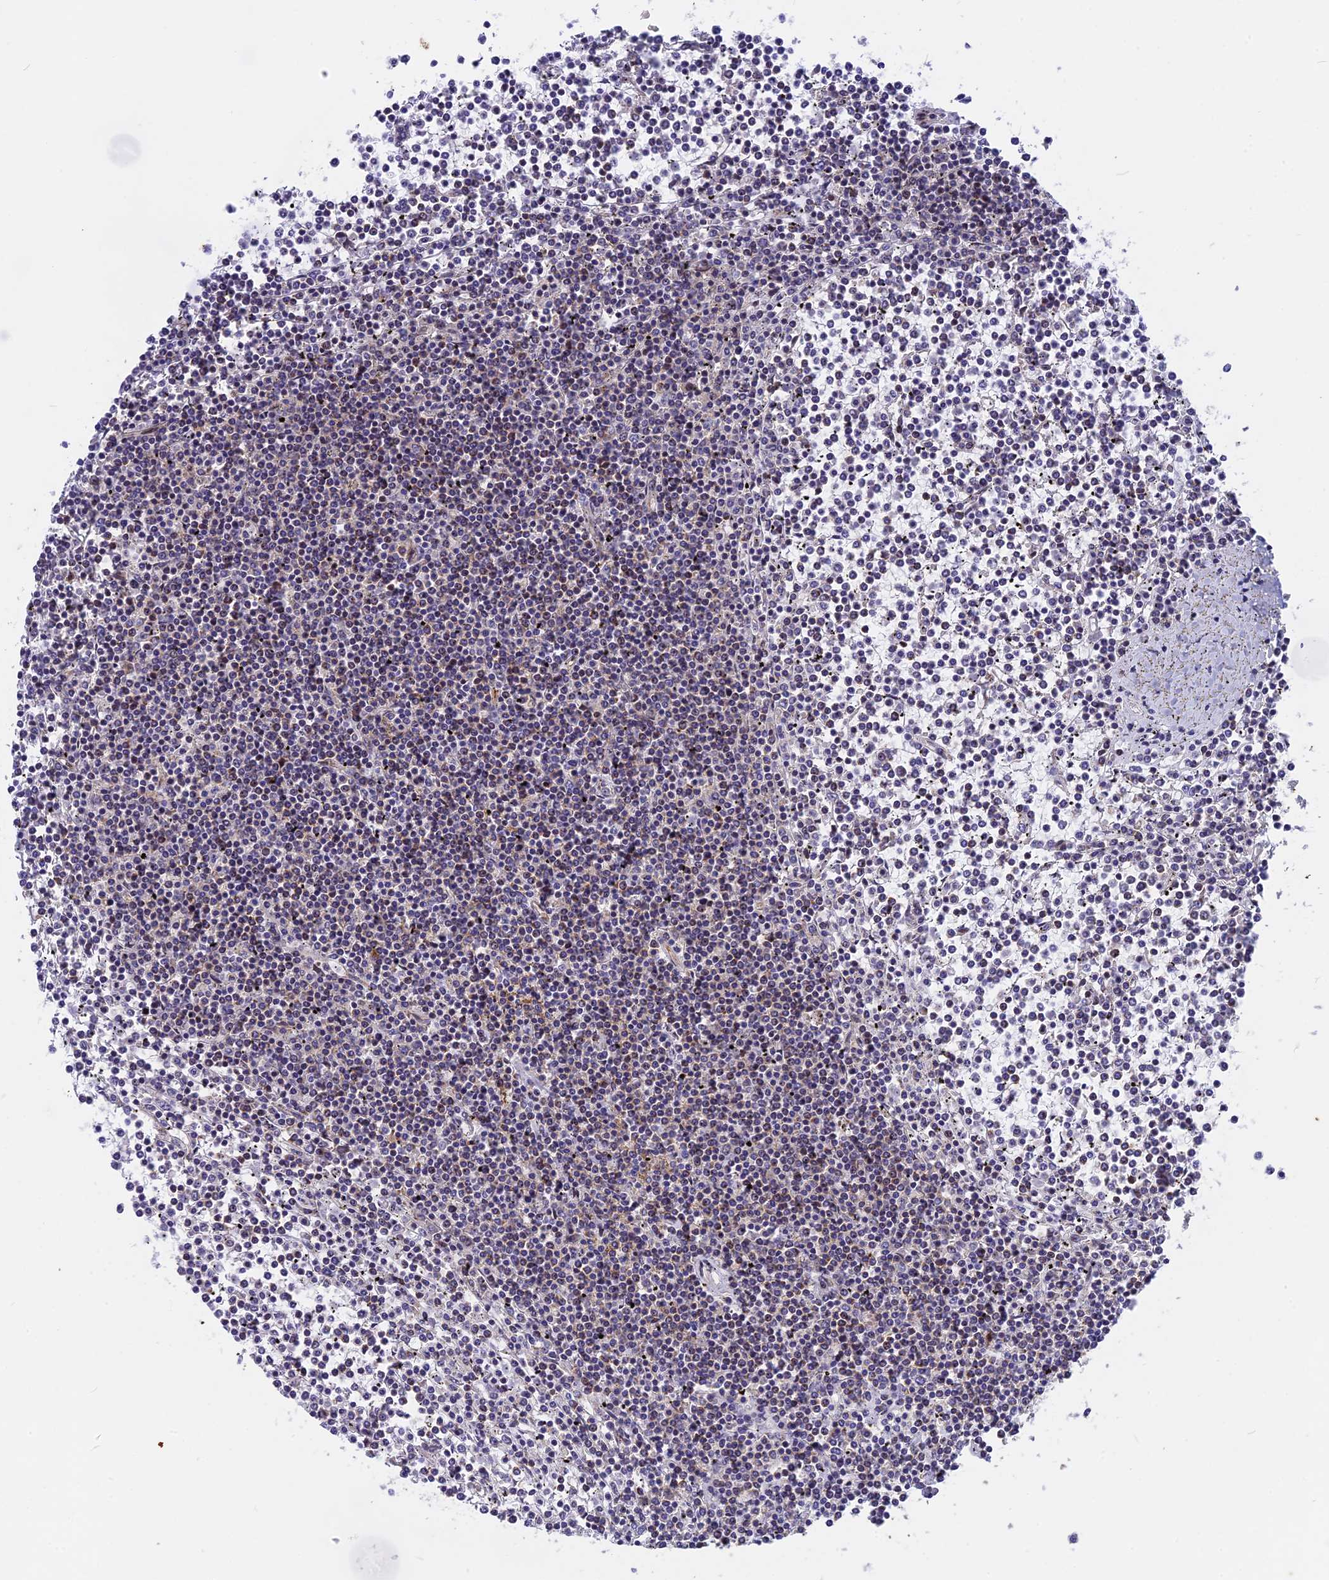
{"staining": {"intensity": "negative", "quantity": "none", "location": "none"}, "tissue": "lymphoma", "cell_type": "Tumor cells", "image_type": "cancer", "snomed": [{"axis": "morphology", "description": "Malignant lymphoma, non-Hodgkin's type, Low grade"}, {"axis": "topography", "description": "Spleen"}], "caption": "Tumor cells show no significant protein staining in malignant lymphoma, non-Hodgkin's type (low-grade).", "gene": "ANKRD34B", "patient": {"sex": "female", "age": 19}}